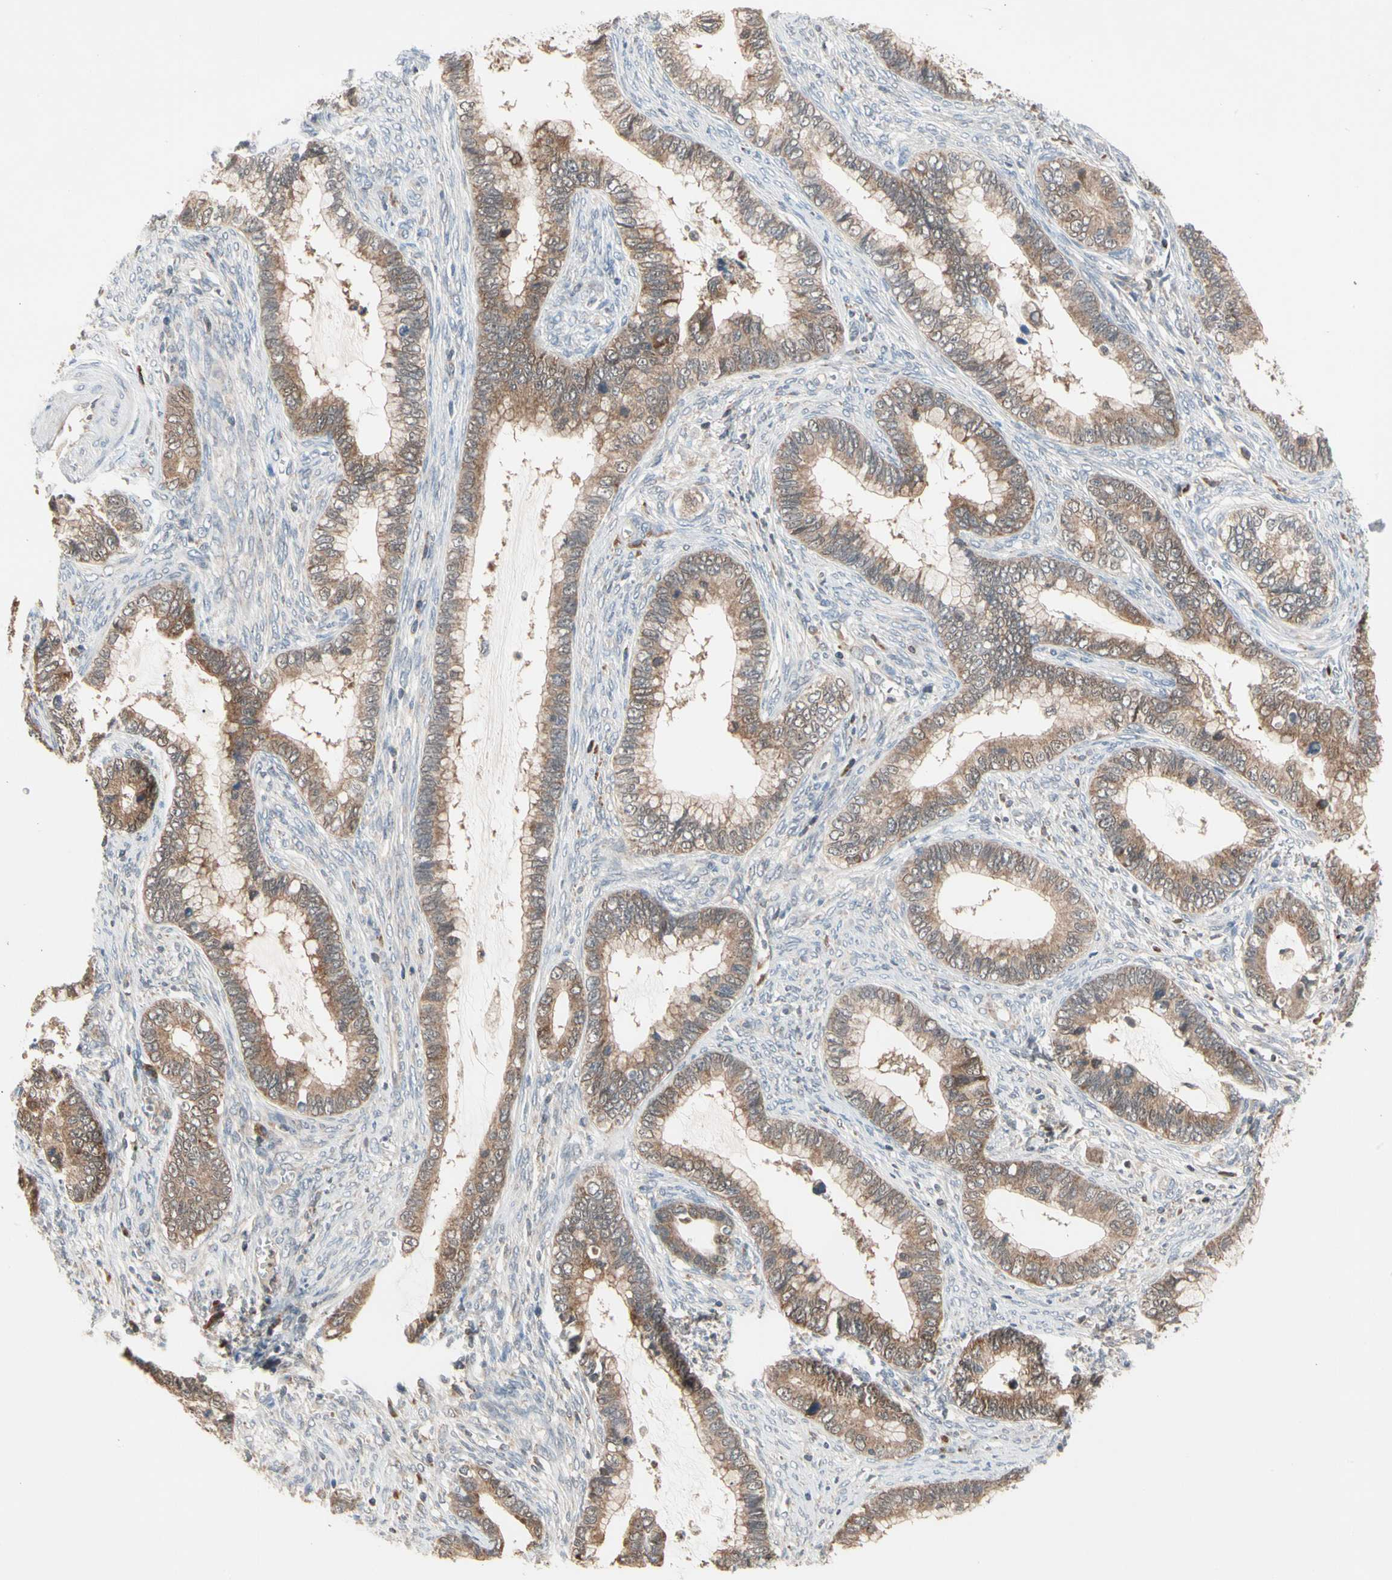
{"staining": {"intensity": "moderate", "quantity": ">75%", "location": "cytoplasmic/membranous"}, "tissue": "cervical cancer", "cell_type": "Tumor cells", "image_type": "cancer", "snomed": [{"axis": "morphology", "description": "Adenocarcinoma, NOS"}, {"axis": "topography", "description": "Cervix"}], "caption": "This is an image of immunohistochemistry staining of cervical cancer, which shows moderate staining in the cytoplasmic/membranous of tumor cells.", "gene": "MTHFS", "patient": {"sex": "female", "age": 44}}